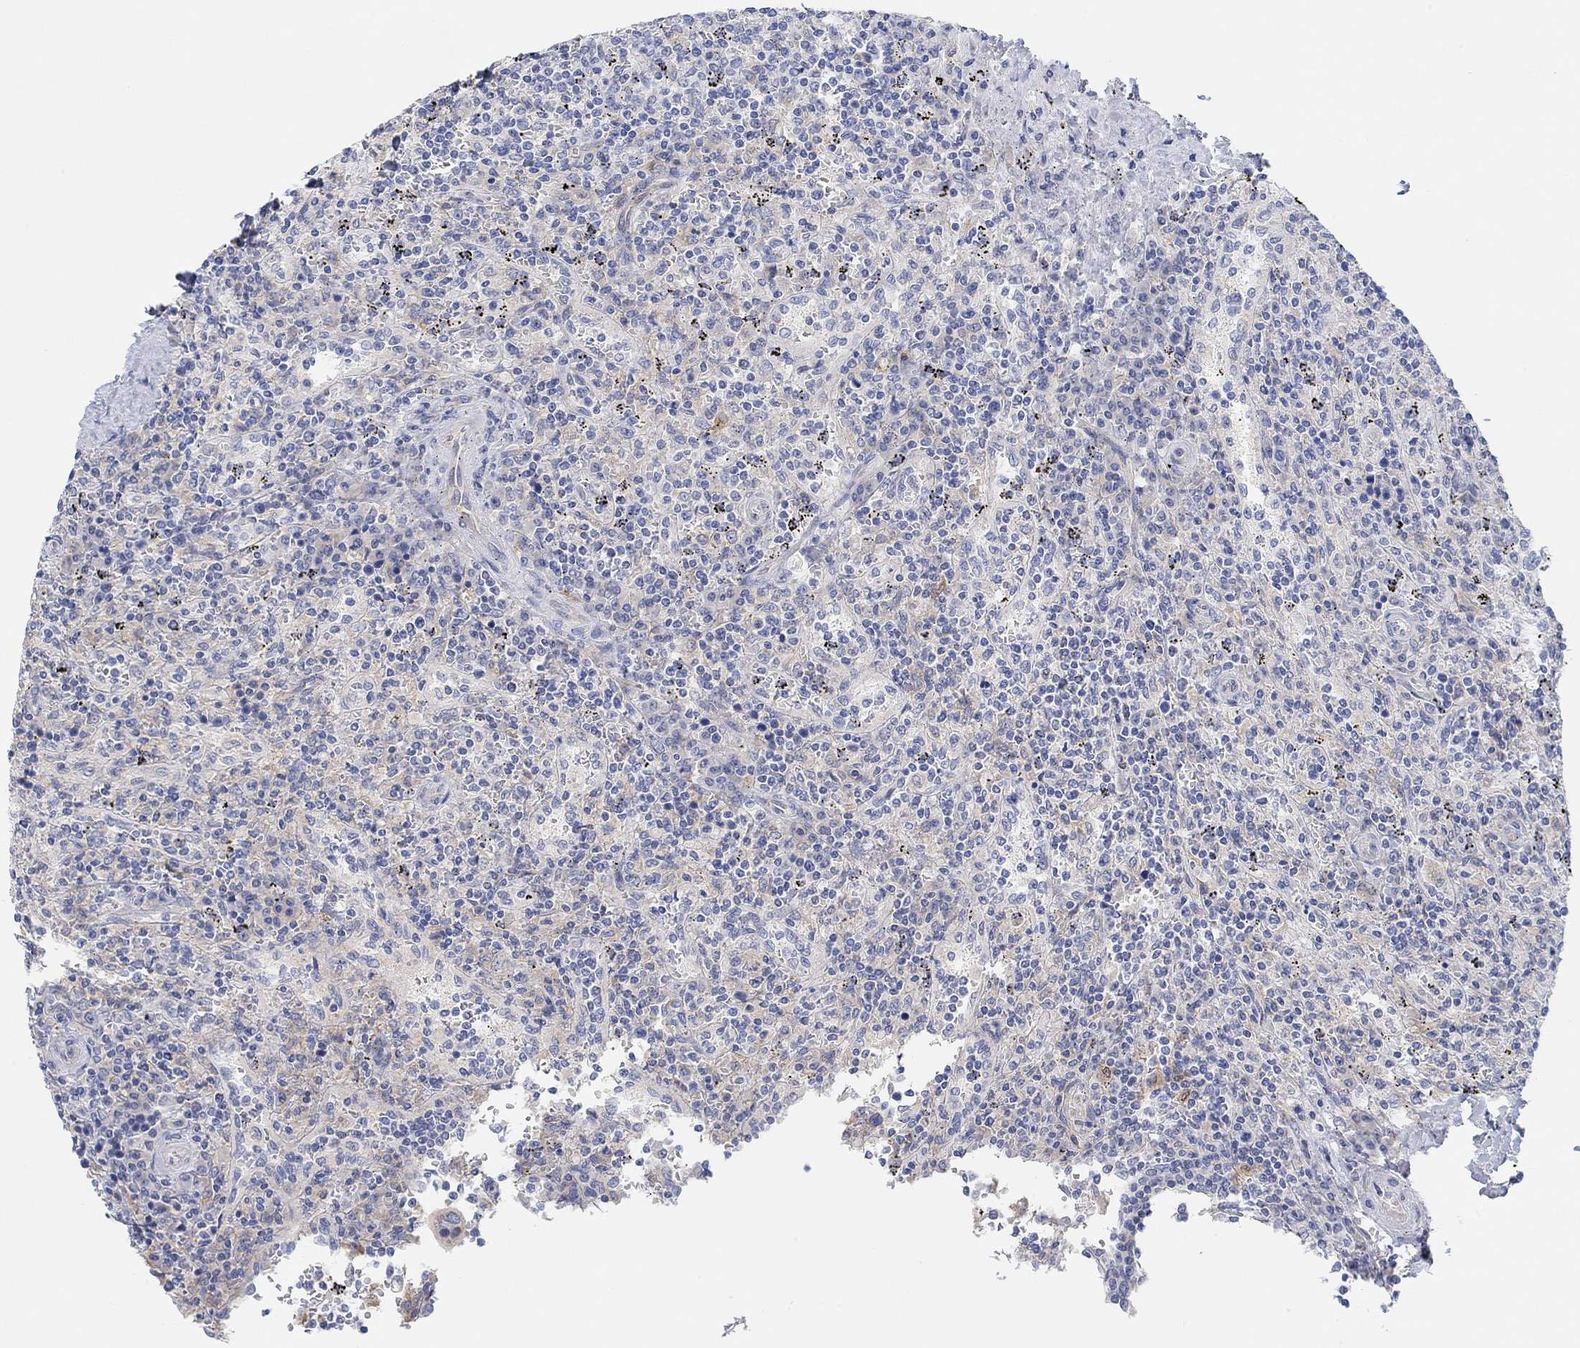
{"staining": {"intensity": "negative", "quantity": "none", "location": "none"}, "tissue": "lymphoma", "cell_type": "Tumor cells", "image_type": "cancer", "snomed": [{"axis": "morphology", "description": "Malignant lymphoma, non-Hodgkin's type, Low grade"}, {"axis": "topography", "description": "Spleen"}], "caption": "Immunohistochemistry of malignant lymphoma, non-Hodgkin's type (low-grade) demonstrates no staining in tumor cells.", "gene": "RGS1", "patient": {"sex": "male", "age": 62}}